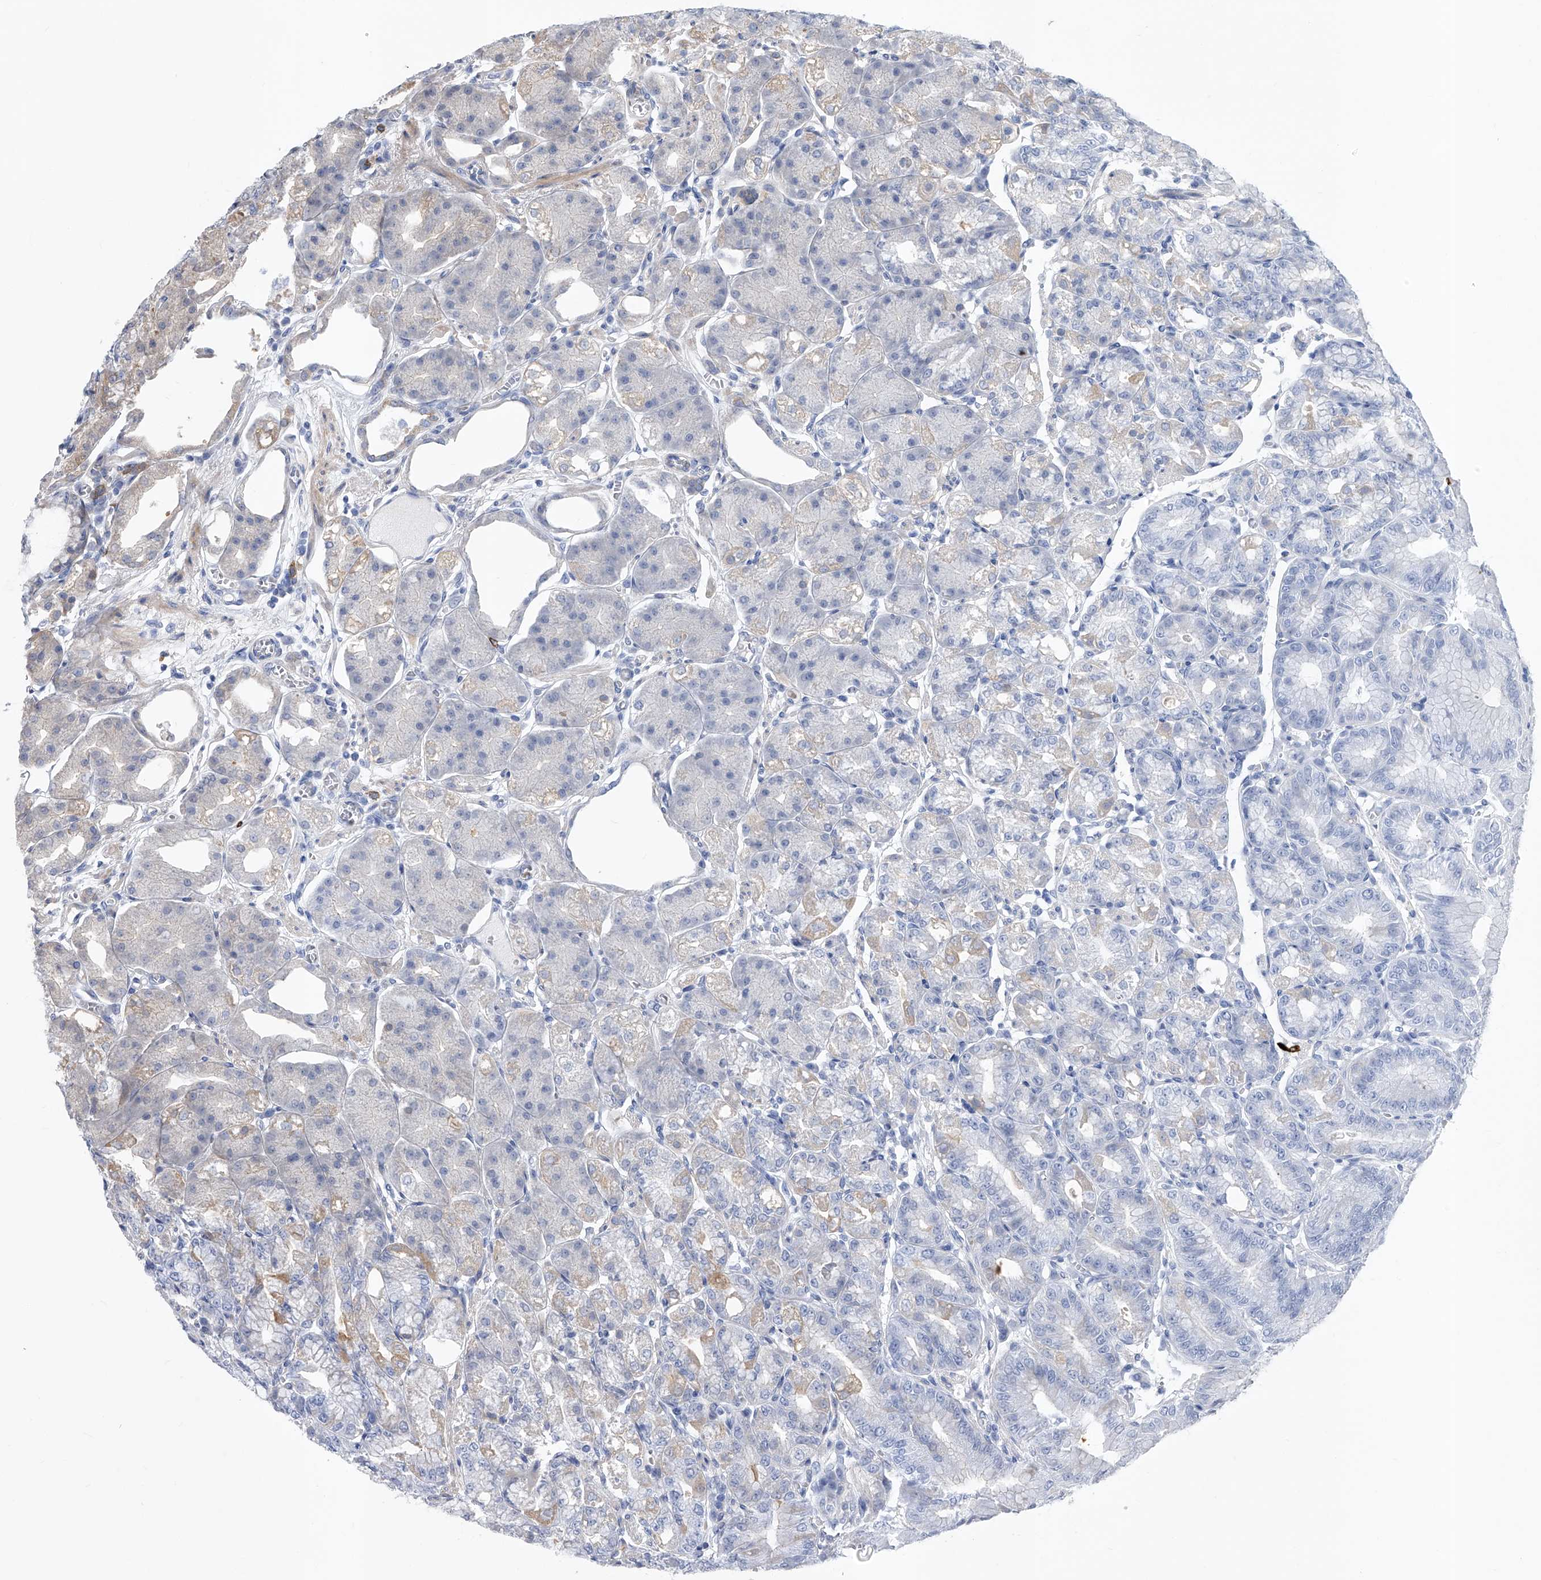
{"staining": {"intensity": "negative", "quantity": "none", "location": "none"}, "tissue": "stomach", "cell_type": "Glandular cells", "image_type": "normal", "snomed": [{"axis": "morphology", "description": "Normal tissue, NOS"}, {"axis": "topography", "description": "Stomach, lower"}], "caption": "Glandular cells show no significant positivity in unremarkable stomach.", "gene": "ENSG00000250424", "patient": {"sex": "male", "age": 71}}